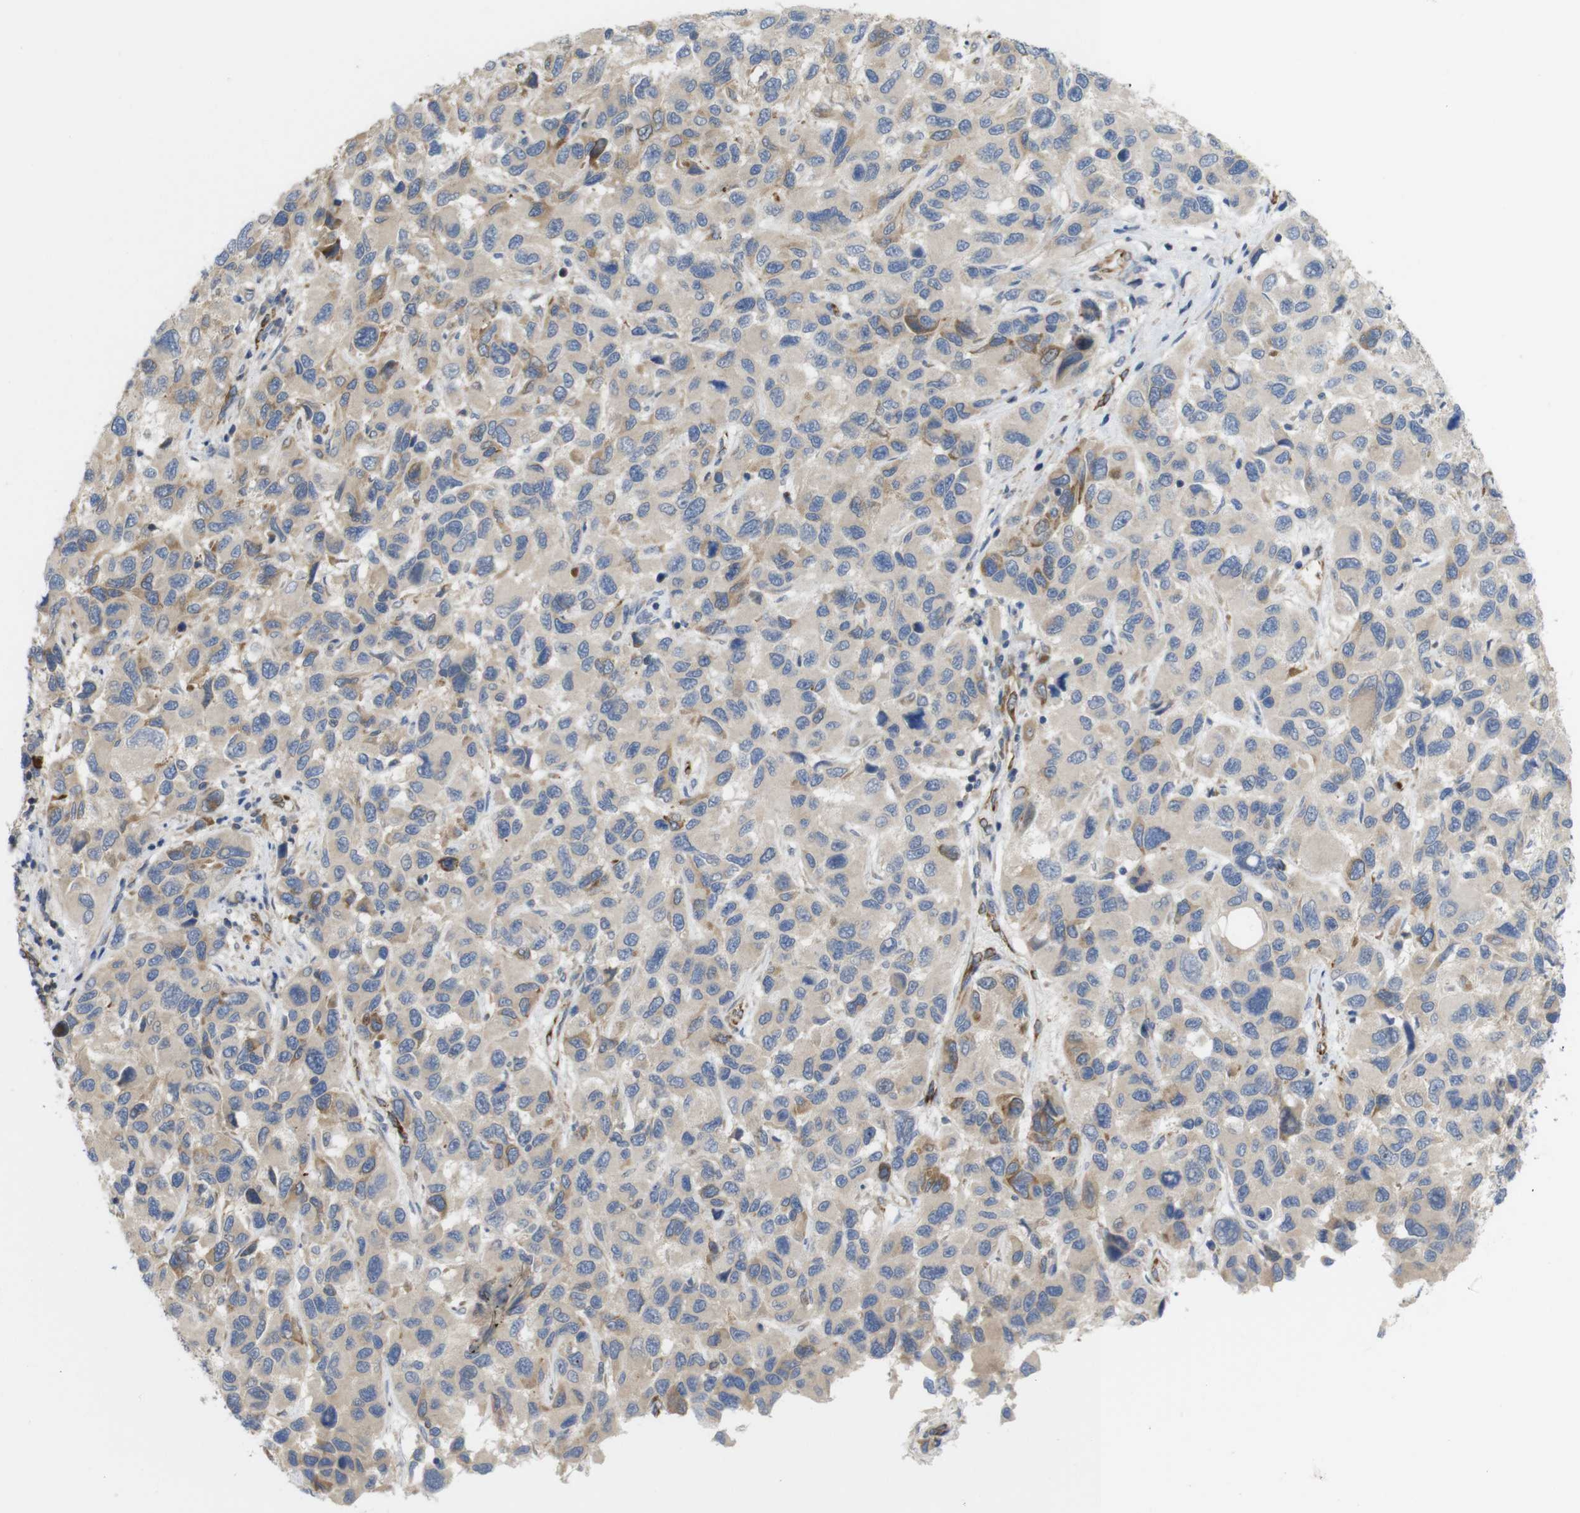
{"staining": {"intensity": "weak", "quantity": "25%-75%", "location": "cytoplasmic/membranous"}, "tissue": "melanoma", "cell_type": "Tumor cells", "image_type": "cancer", "snomed": [{"axis": "morphology", "description": "Malignant melanoma, NOS"}, {"axis": "topography", "description": "Skin"}], "caption": "Malignant melanoma was stained to show a protein in brown. There is low levels of weak cytoplasmic/membranous expression in approximately 25%-75% of tumor cells. The staining was performed using DAB to visualize the protein expression in brown, while the nuclei were stained in blue with hematoxylin (Magnification: 20x).", "gene": "PCNX2", "patient": {"sex": "male", "age": 53}}